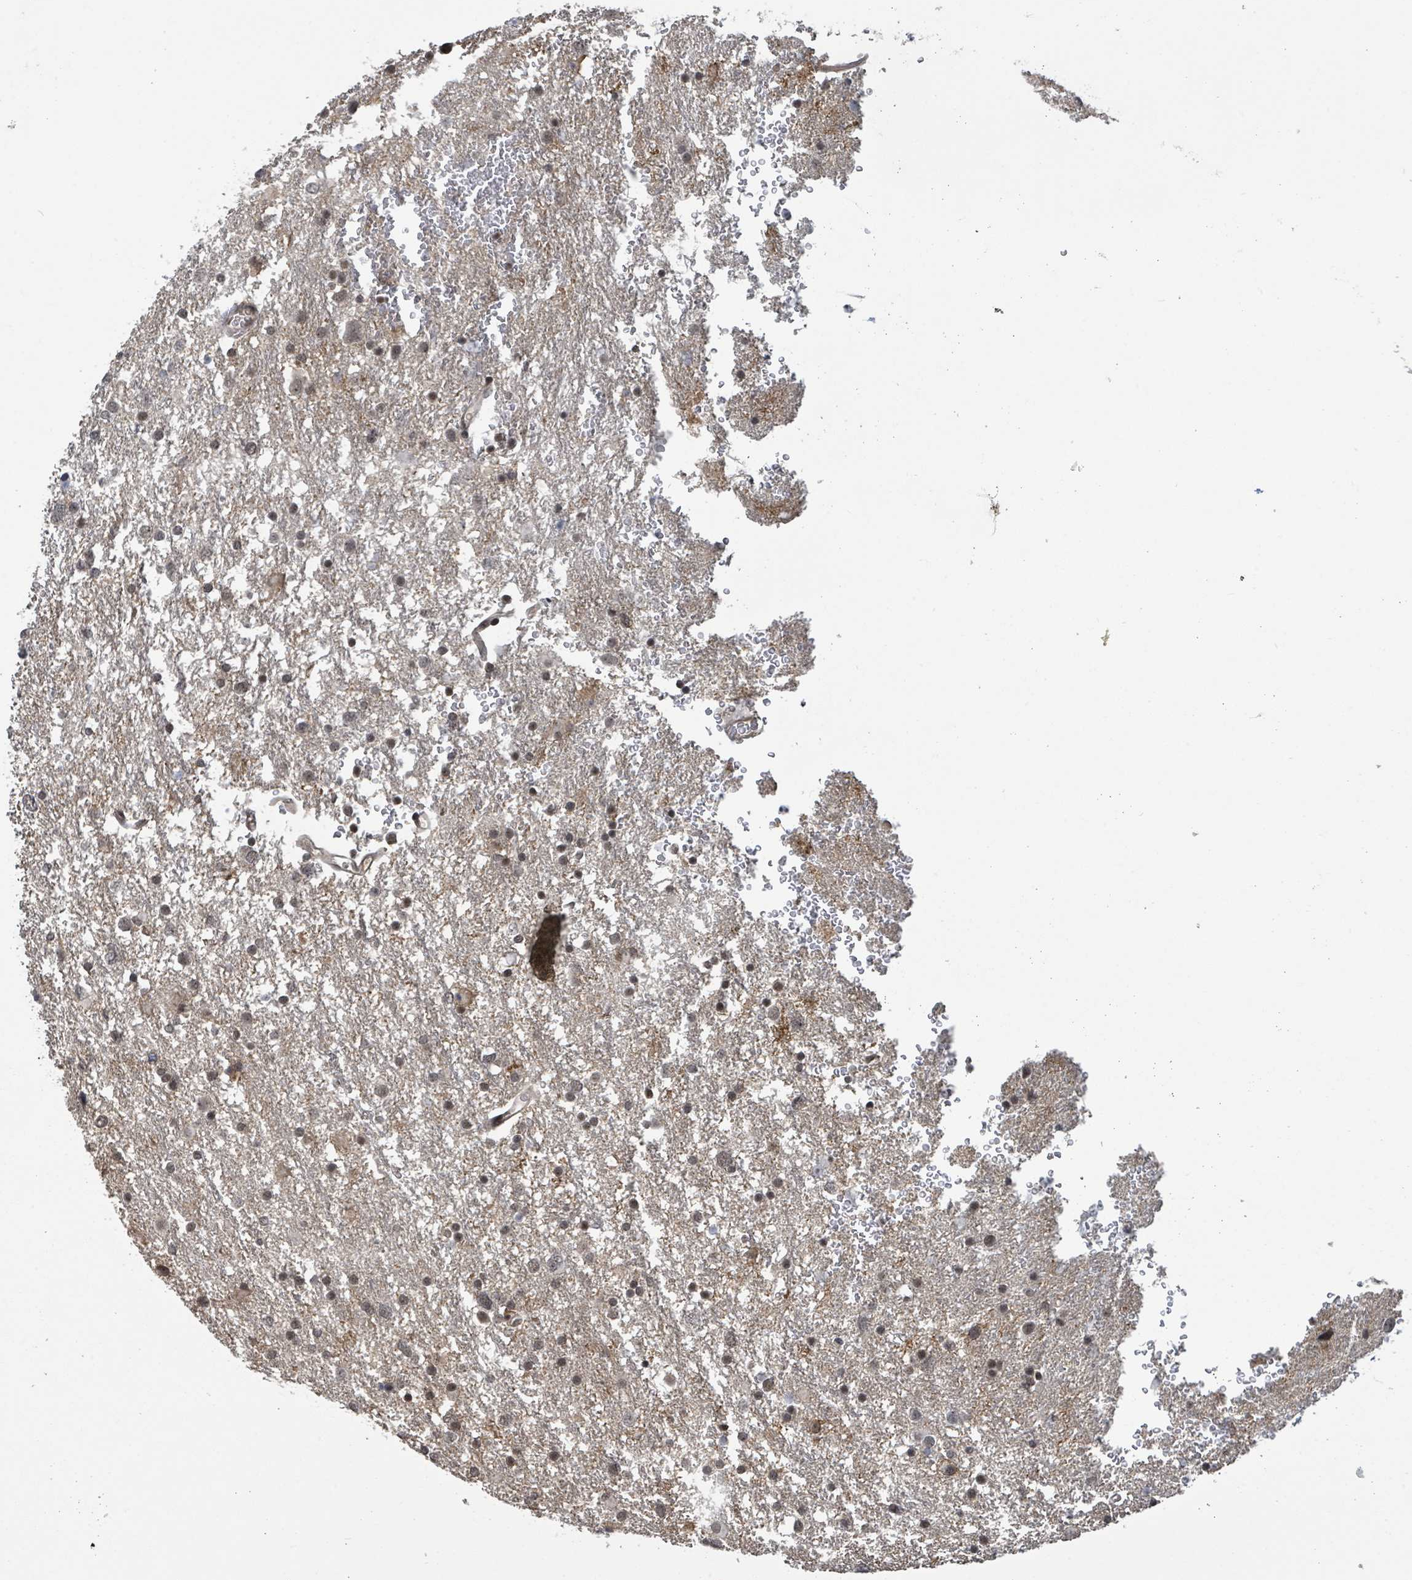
{"staining": {"intensity": "moderate", "quantity": "25%-75%", "location": "nuclear"}, "tissue": "glioma", "cell_type": "Tumor cells", "image_type": "cancer", "snomed": [{"axis": "morphology", "description": "Glioma, malignant, Low grade"}, {"axis": "topography", "description": "Brain"}], "caption": "DAB immunohistochemical staining of low-grade glioma (malignant) displays moderate nuclear protein positivity in approximately 25%-75% of tumor cells.", "gene": "ZBTB14", "patient": {"sex": "female", "age": 32}}